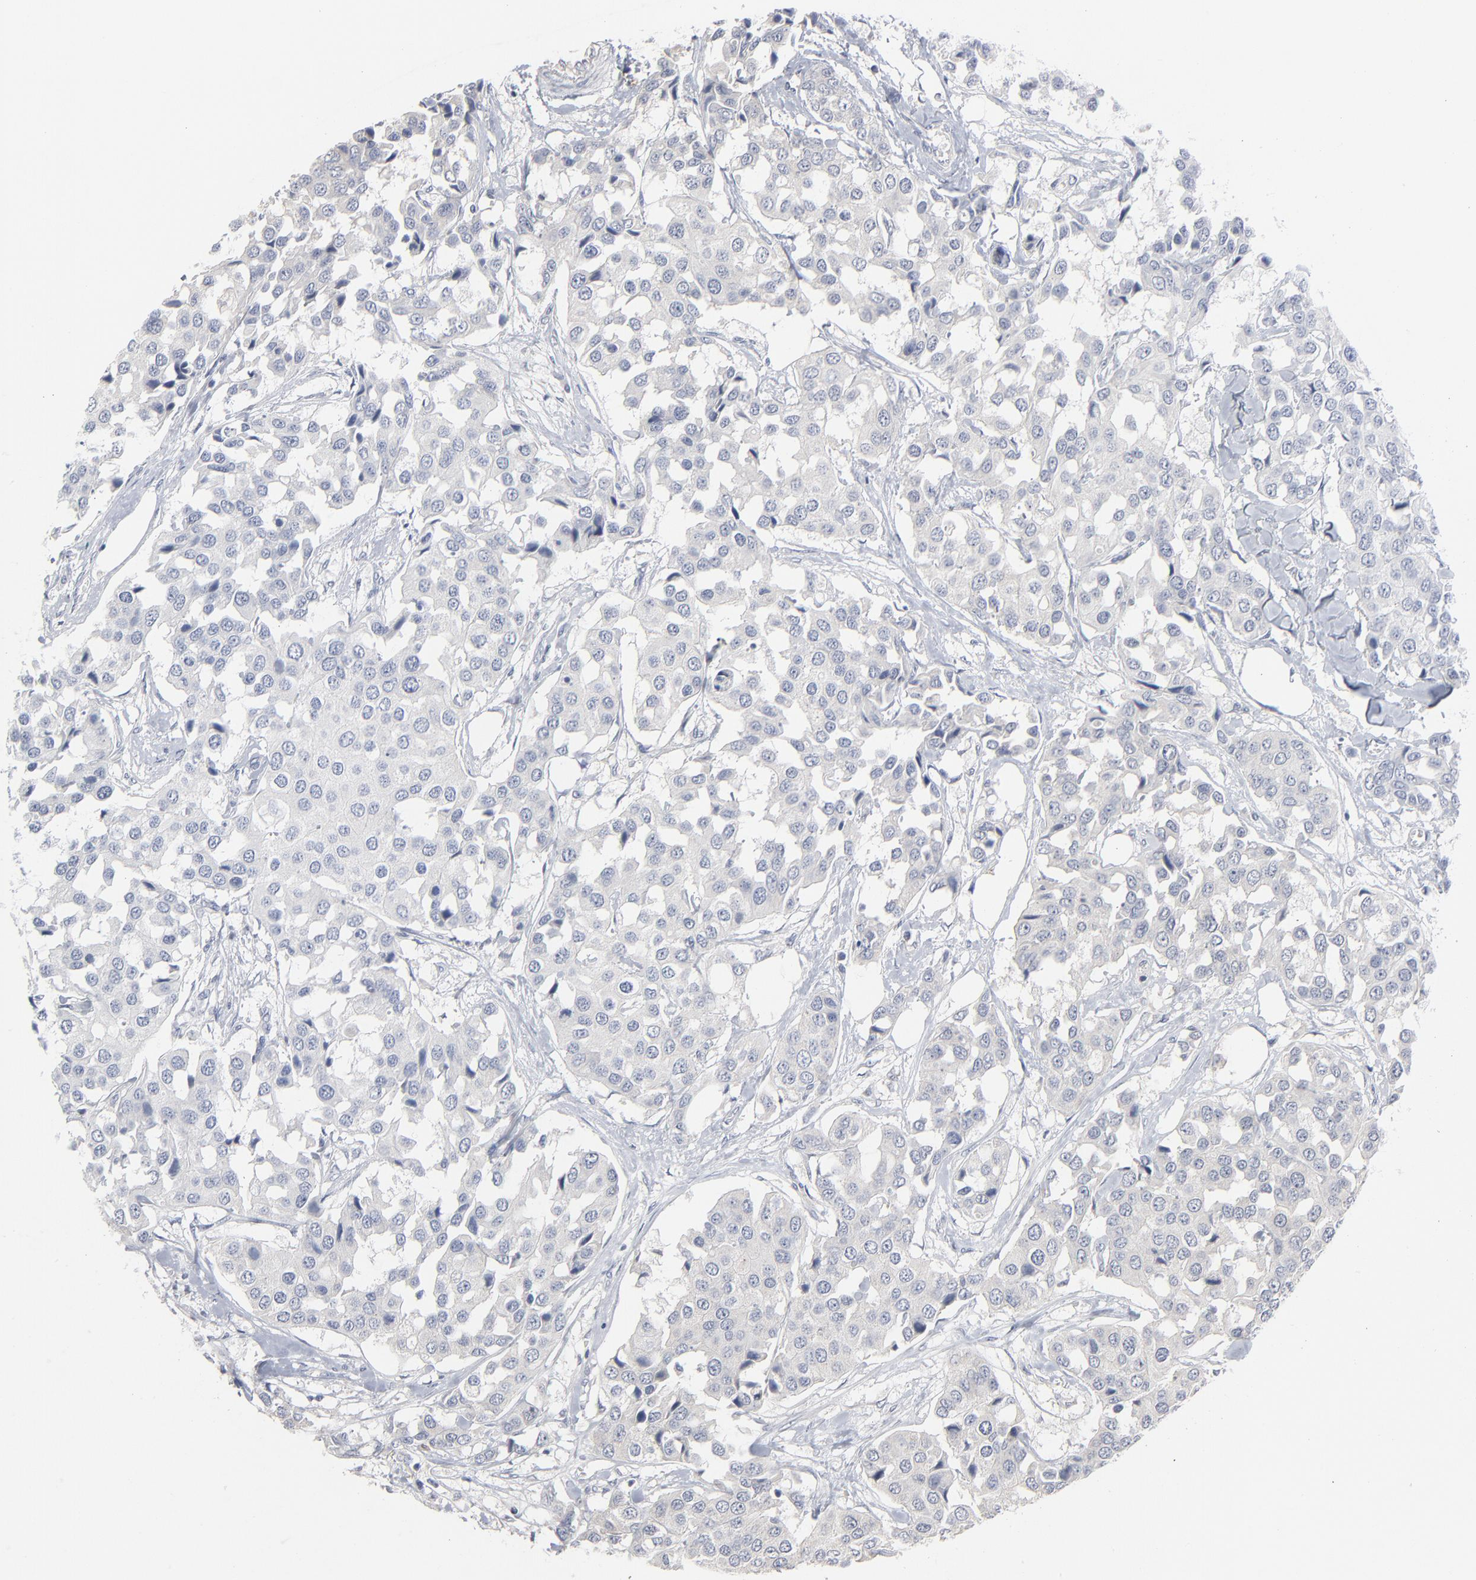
{"staining": {"intensity": "negative", "quantity": "none", "location": "none"}, "tissue": "breast cancer", "cell_type": "Tumor cells", "image_type": "cancer", "snomed": [{"axis": "morphology", "description": "Duct carcinoma"}, {"axis": "topography", "description": "Breast"}], "caption": "Breast intraductal carcinoma was stained to show a protein in brown. There is no significant positivity in tumor cells.", "gene": "PAGE1", "patient": {"sex": "female", "age": 80}}